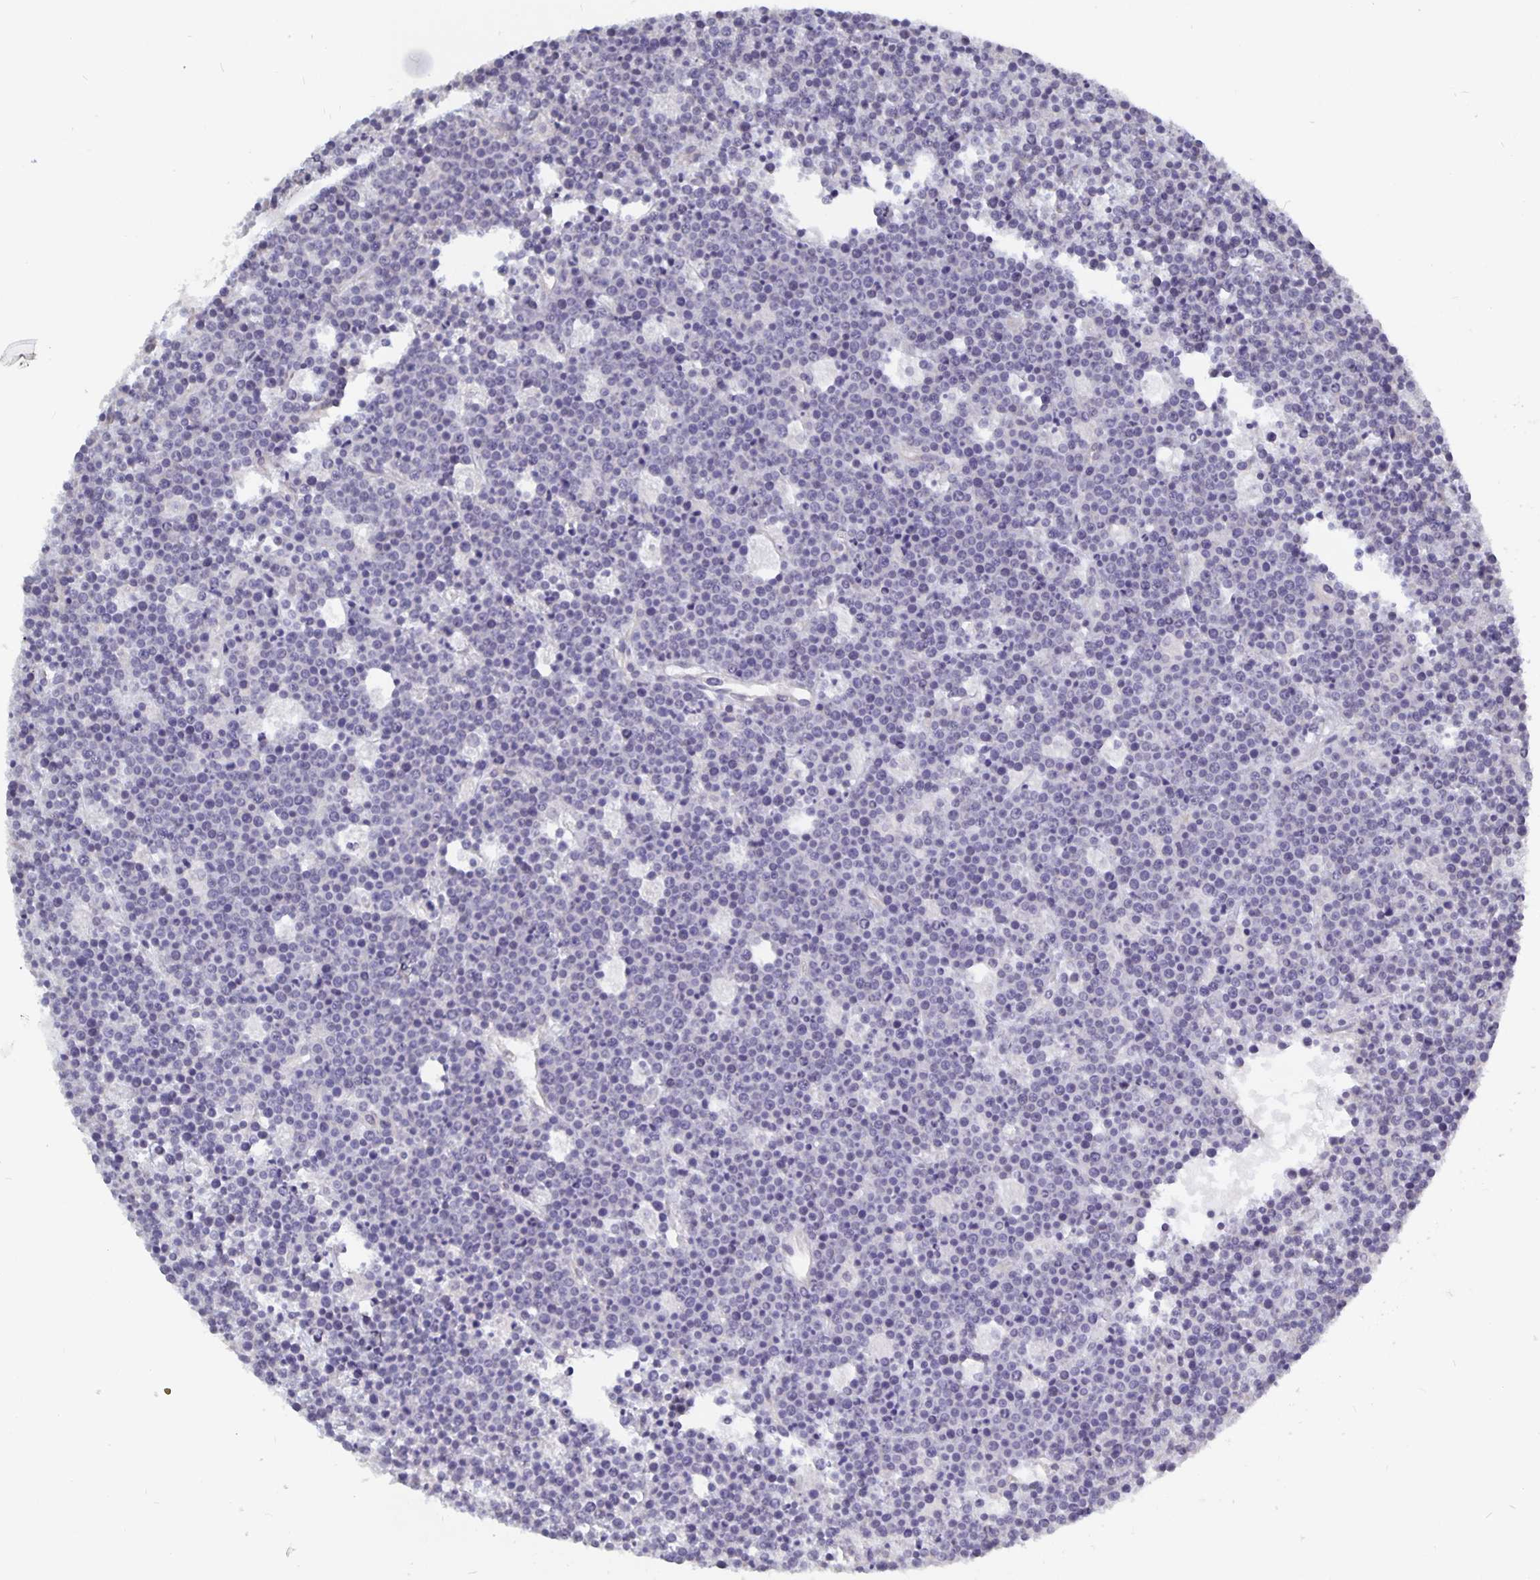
{"staining": {"intensity": "negative", "quantity": "none", "location": "none"}, "tissue": "lymphoma", "cell_type": "Tumor cells", "image_type": "cancer", "snomed": [{"axis": "morphology", "description": "Malignant lymphoma, non-Hodgkin's type, High grade"}, {"axis": "topography", "description": "Ovary"}], "caption": "DAB immunohistochemical staining of human malignant lymphoma, non-Hodgkin's type (high-grade) exhibits no significant staining in tumor cells.", "gene": "PLCB3", "patient": {"sex": "female", "age": 56}}